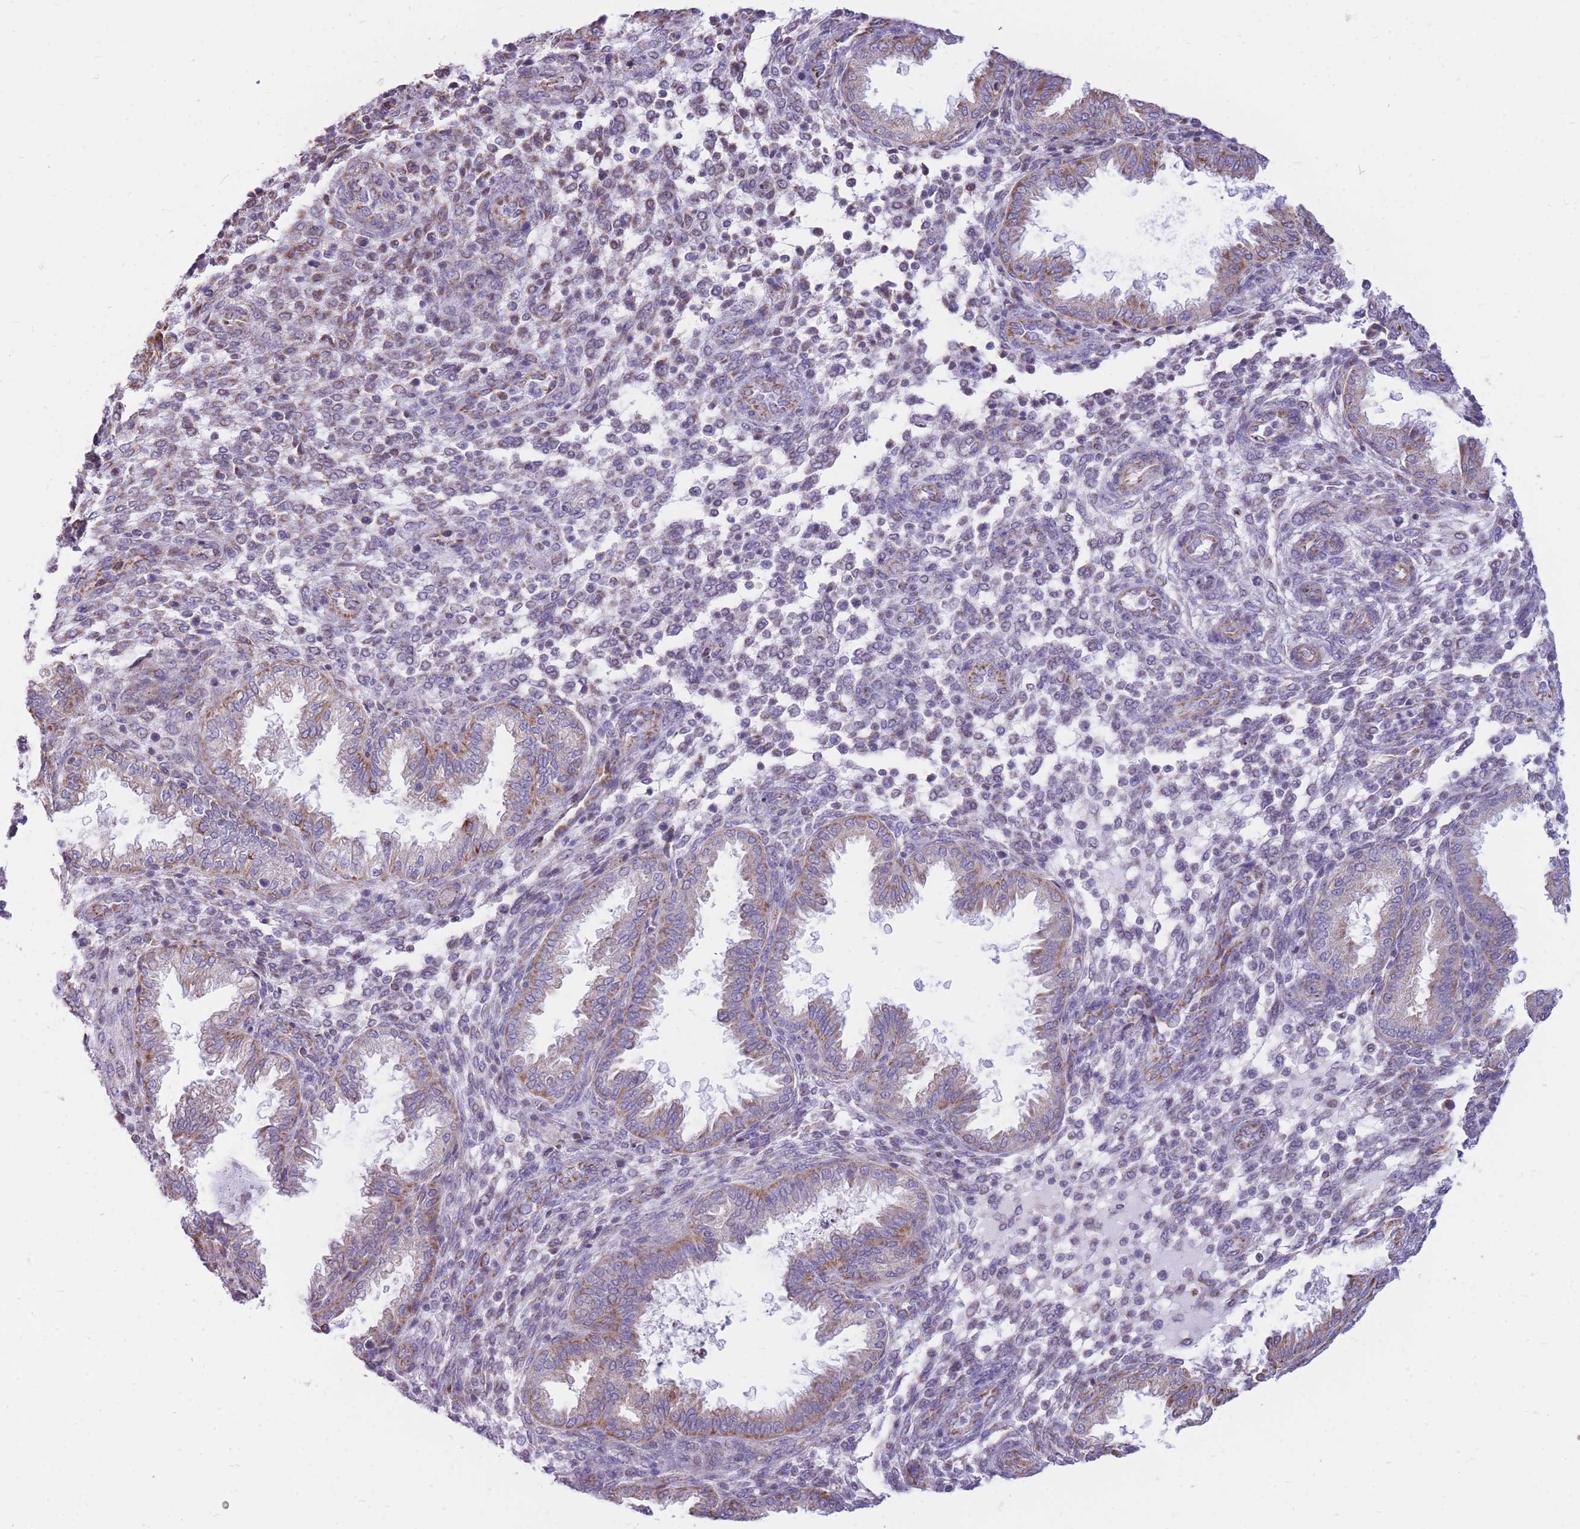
{"staining": {"intensity": "weak", "quantity": "<25%", "location": "cytoplasmic/membranous"}, "tissue": "endometrium", "cell_type": "Cells in endometrial stroma", "image_type": "normal", "snomed": [{"axis": "morphology", "description": "Normal tissue, NOS"}, {"axis": "topography", "description": "Endometrium"}], "caption": "IHC photomicrograph of benign endometrium: human endometrium stained with DAB exhibits no significant protein staining in cells in endometrial stroma. Nuclei are stained in blue.", "gene": "PCSK1", "patient": {"sex": "female", "age": 33}}